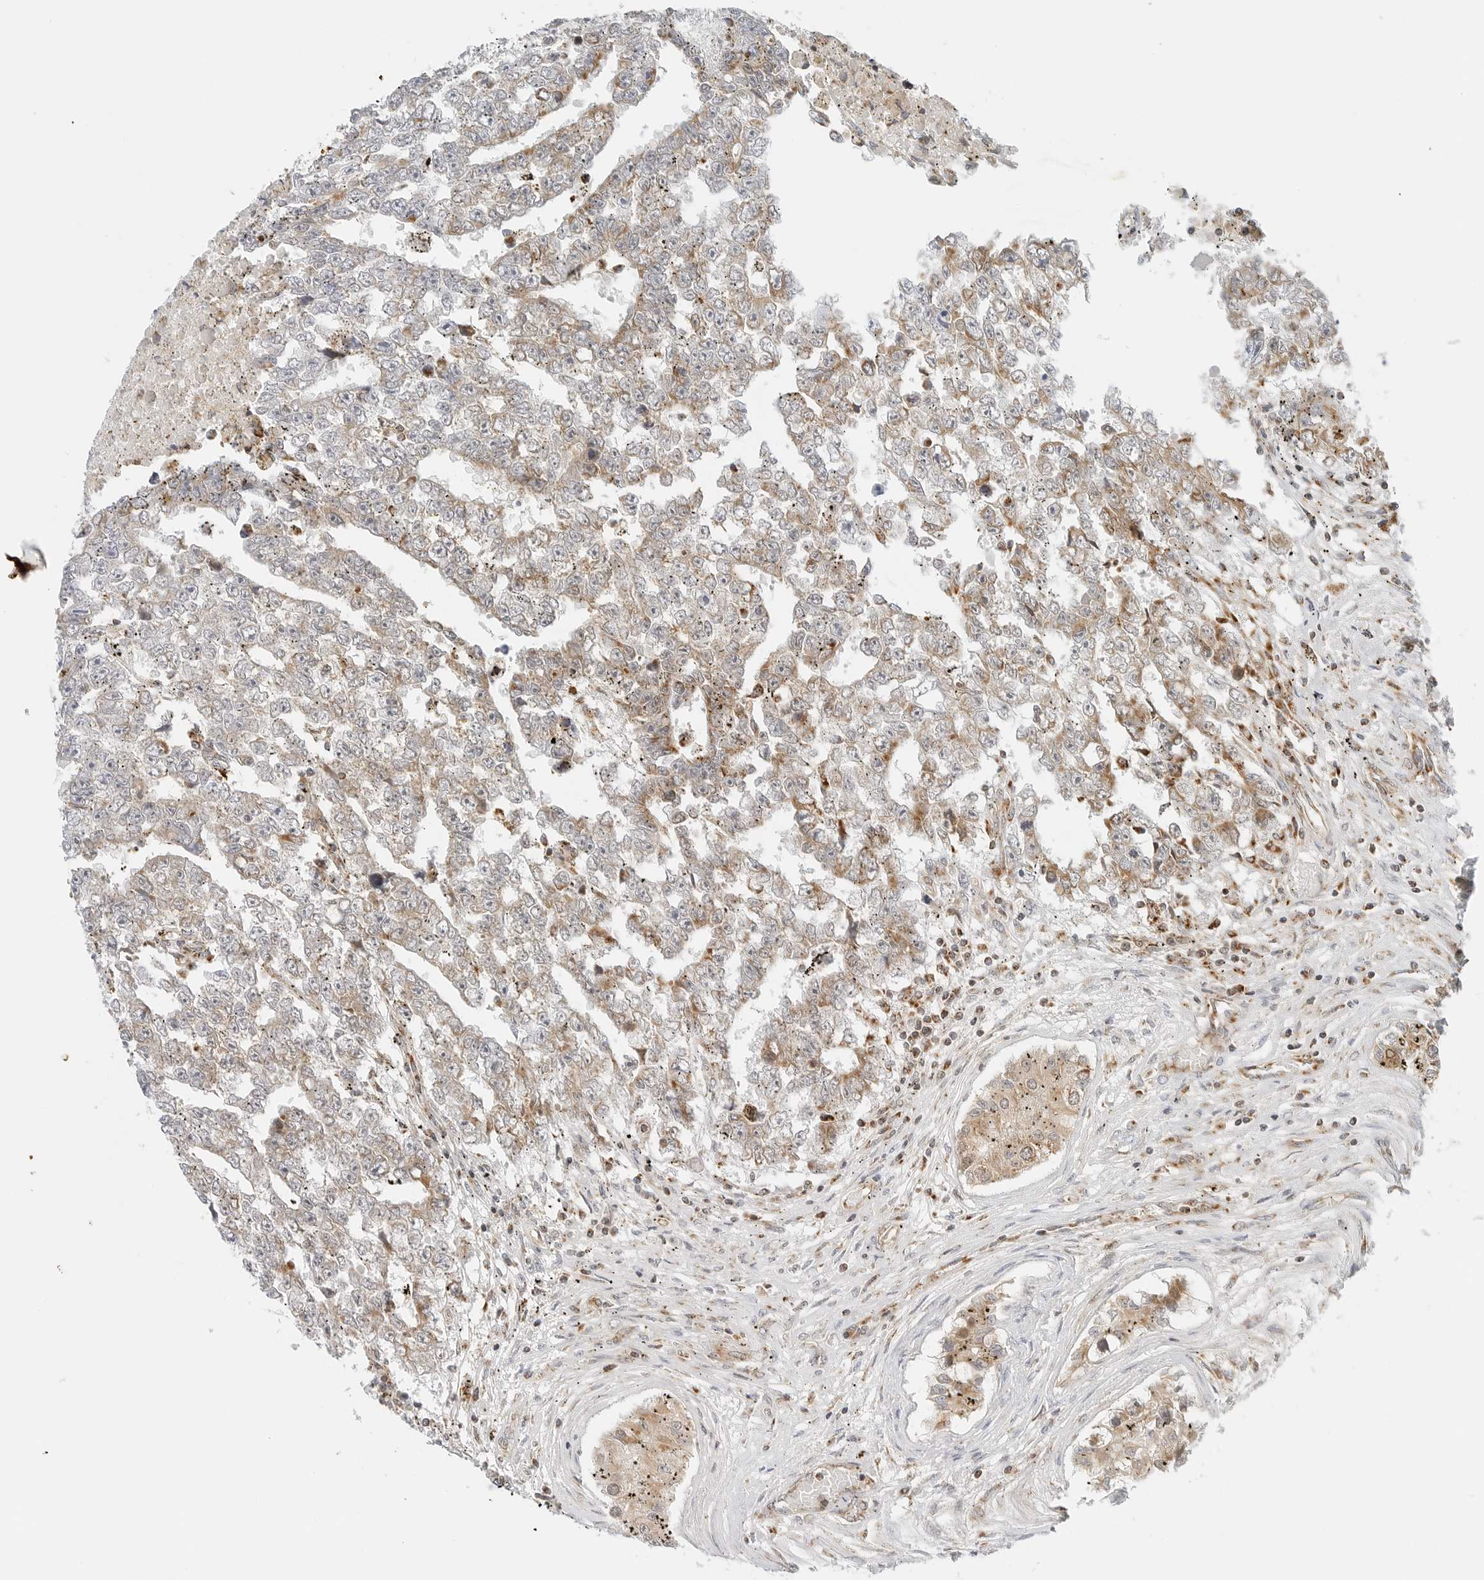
{"staining": {"intensity": "moderate", "quantity": "25%-75%", "location": "cytoplasmic/membranous"}, "tissue": "testis cancer", "cell_type": "Tumor cells", "image_type": "cancer", "snomed": [{"axis": "morphology", "description": "Carcinoma, Embryonal, NOS"}, {"axis": "topography", "description": "Testis"}], "caption": "Tumor cells demonstrate medium levels of moderate cytoplasmic/membranous expression in about 25%-75% of cells in human testis embryonal carcinoma. The protein is shown in brown color, while the nuclei are stained blue.", "gene": "DYRK4", "patient": {"sex": "male", "age": 25}}